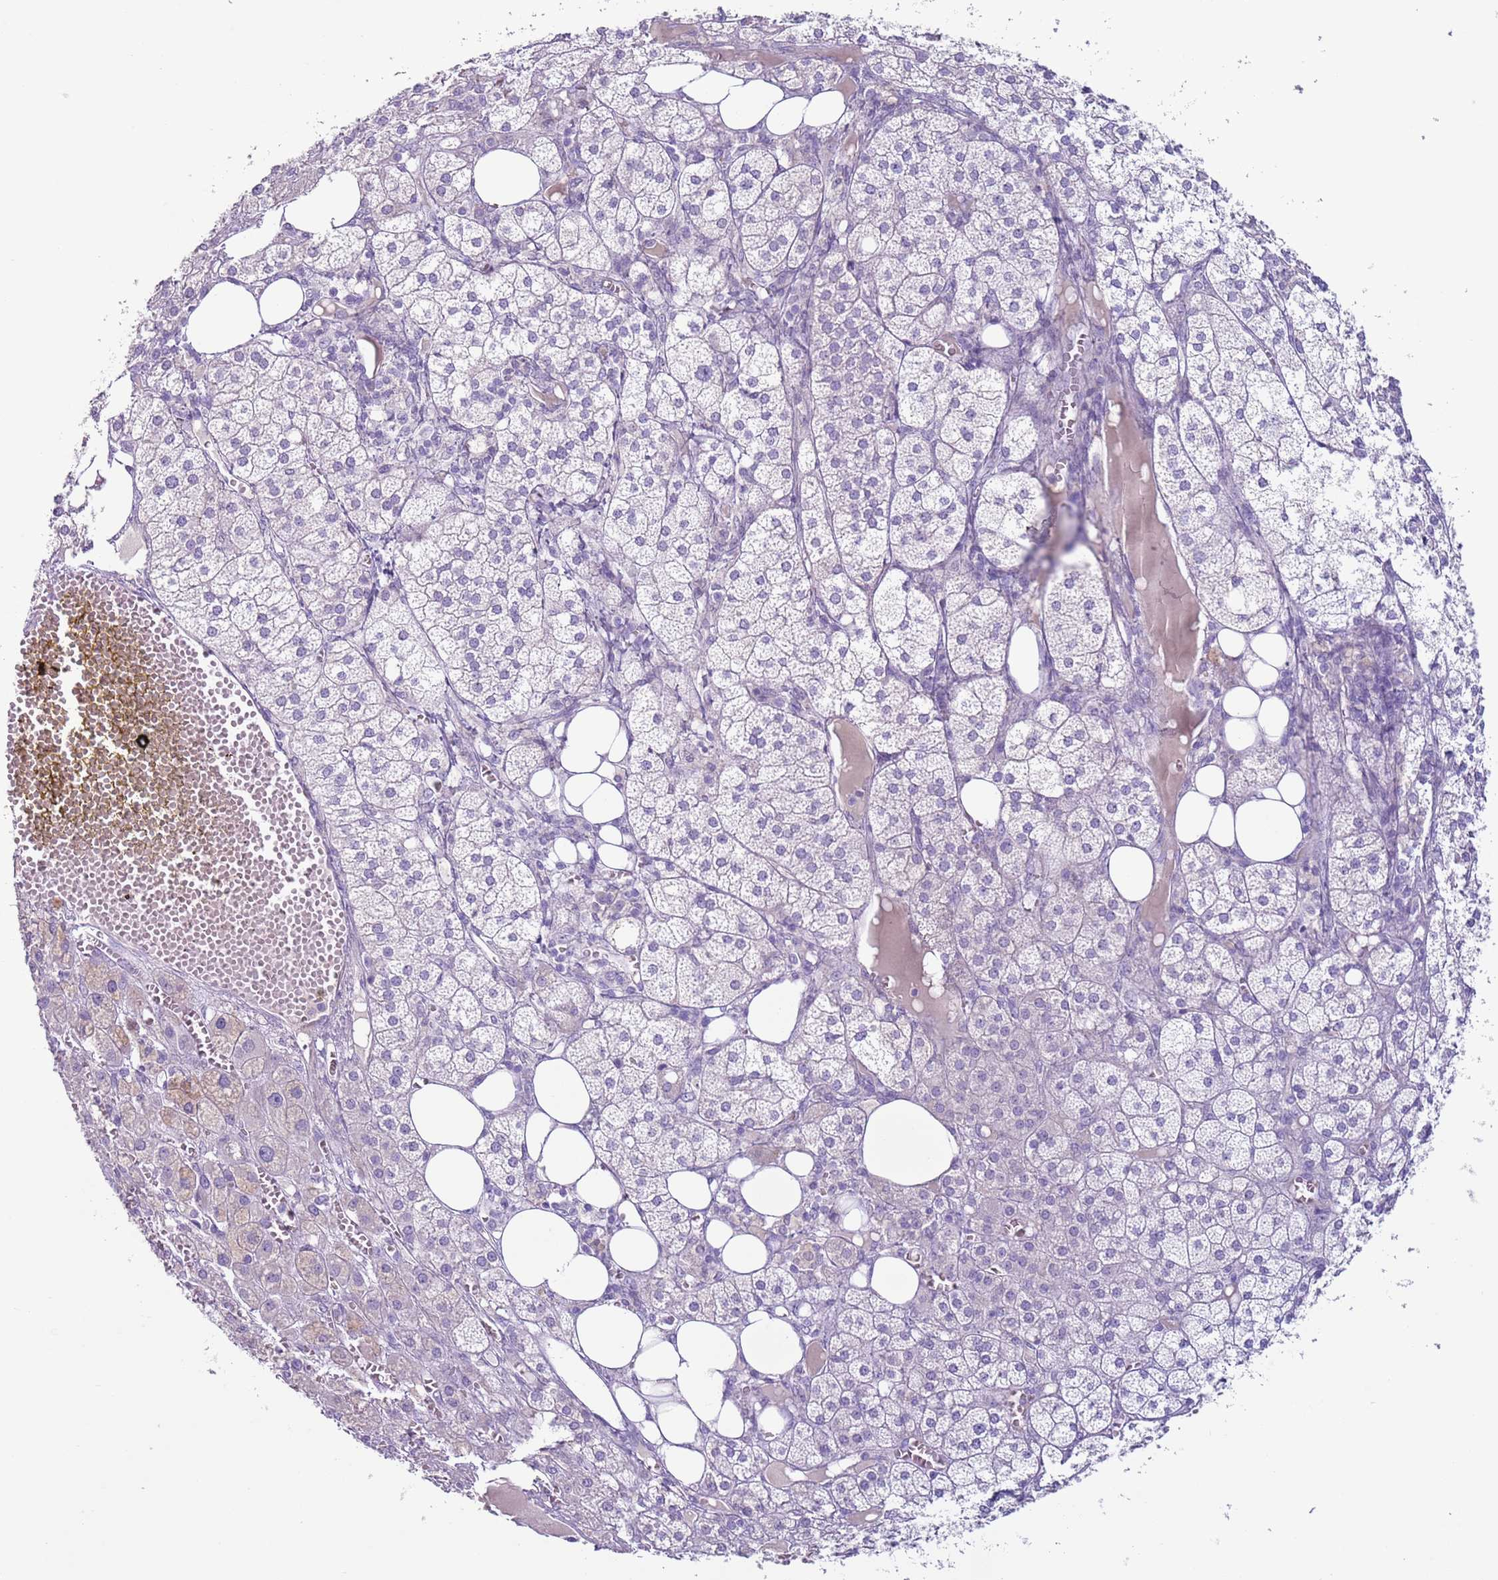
{"staining": {"intensity": "negative", "quantity": "none", "location": "none"}, "tissue": "adrenal gland", "cell_type": "Glandular cells", "image_type": "normal", "snomed": [{"axis": "morphology", "description": "Normal tissue, NOS"}, {"axis": "topography", "description": "Adrenal gland"}], "caption": "This is a image of immunohistochemistry staining of benign adrenal gland, which shows no positivity in glandular cells. The staining was performed using DAB to visualize the protein expression in brown, while the nuclei were stained in blue with hematoxylin (Magnification: 20x).", "gene": "NPAP1", "patient": {"sex": "female", "age": 61}}